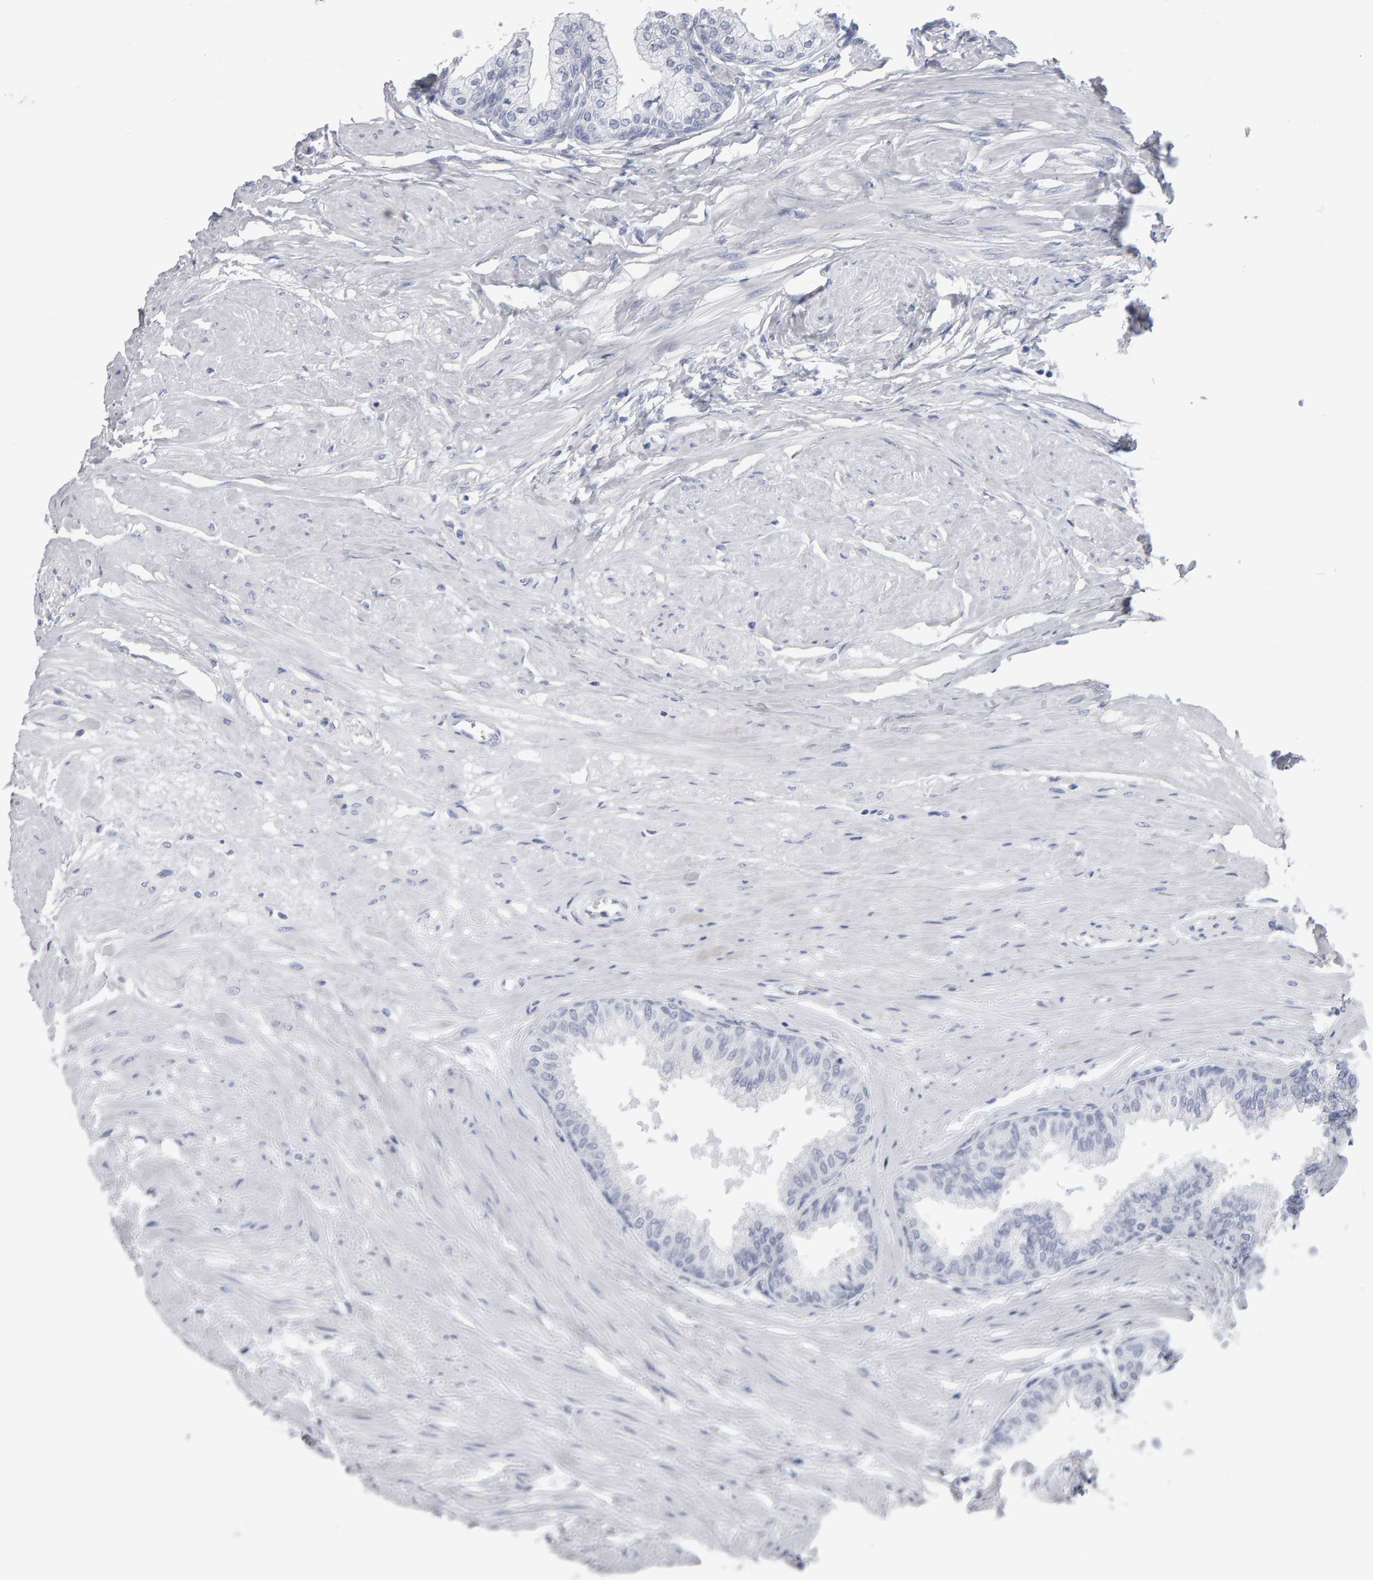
{"staining": {"intensity": "negative", "quantity": "none", "location": "none"}, "tissue": "seminal vesicle", "cell_type": "Glandular cells", "image_type": "normal", "snomed": [{"axis": "morphology", "description": "Normal tissue, NOS"}, {"axis": "topography", "description": "Prostate"}, {"axis": "topography", "description": "Seminal veicle"}], "caption": "Immunohistochemistry of unremarkable seminal vesicle reveals no positivity in glandular cells.", "gene": "NCDN", "patient": {"sex": "male", "age": 60}}